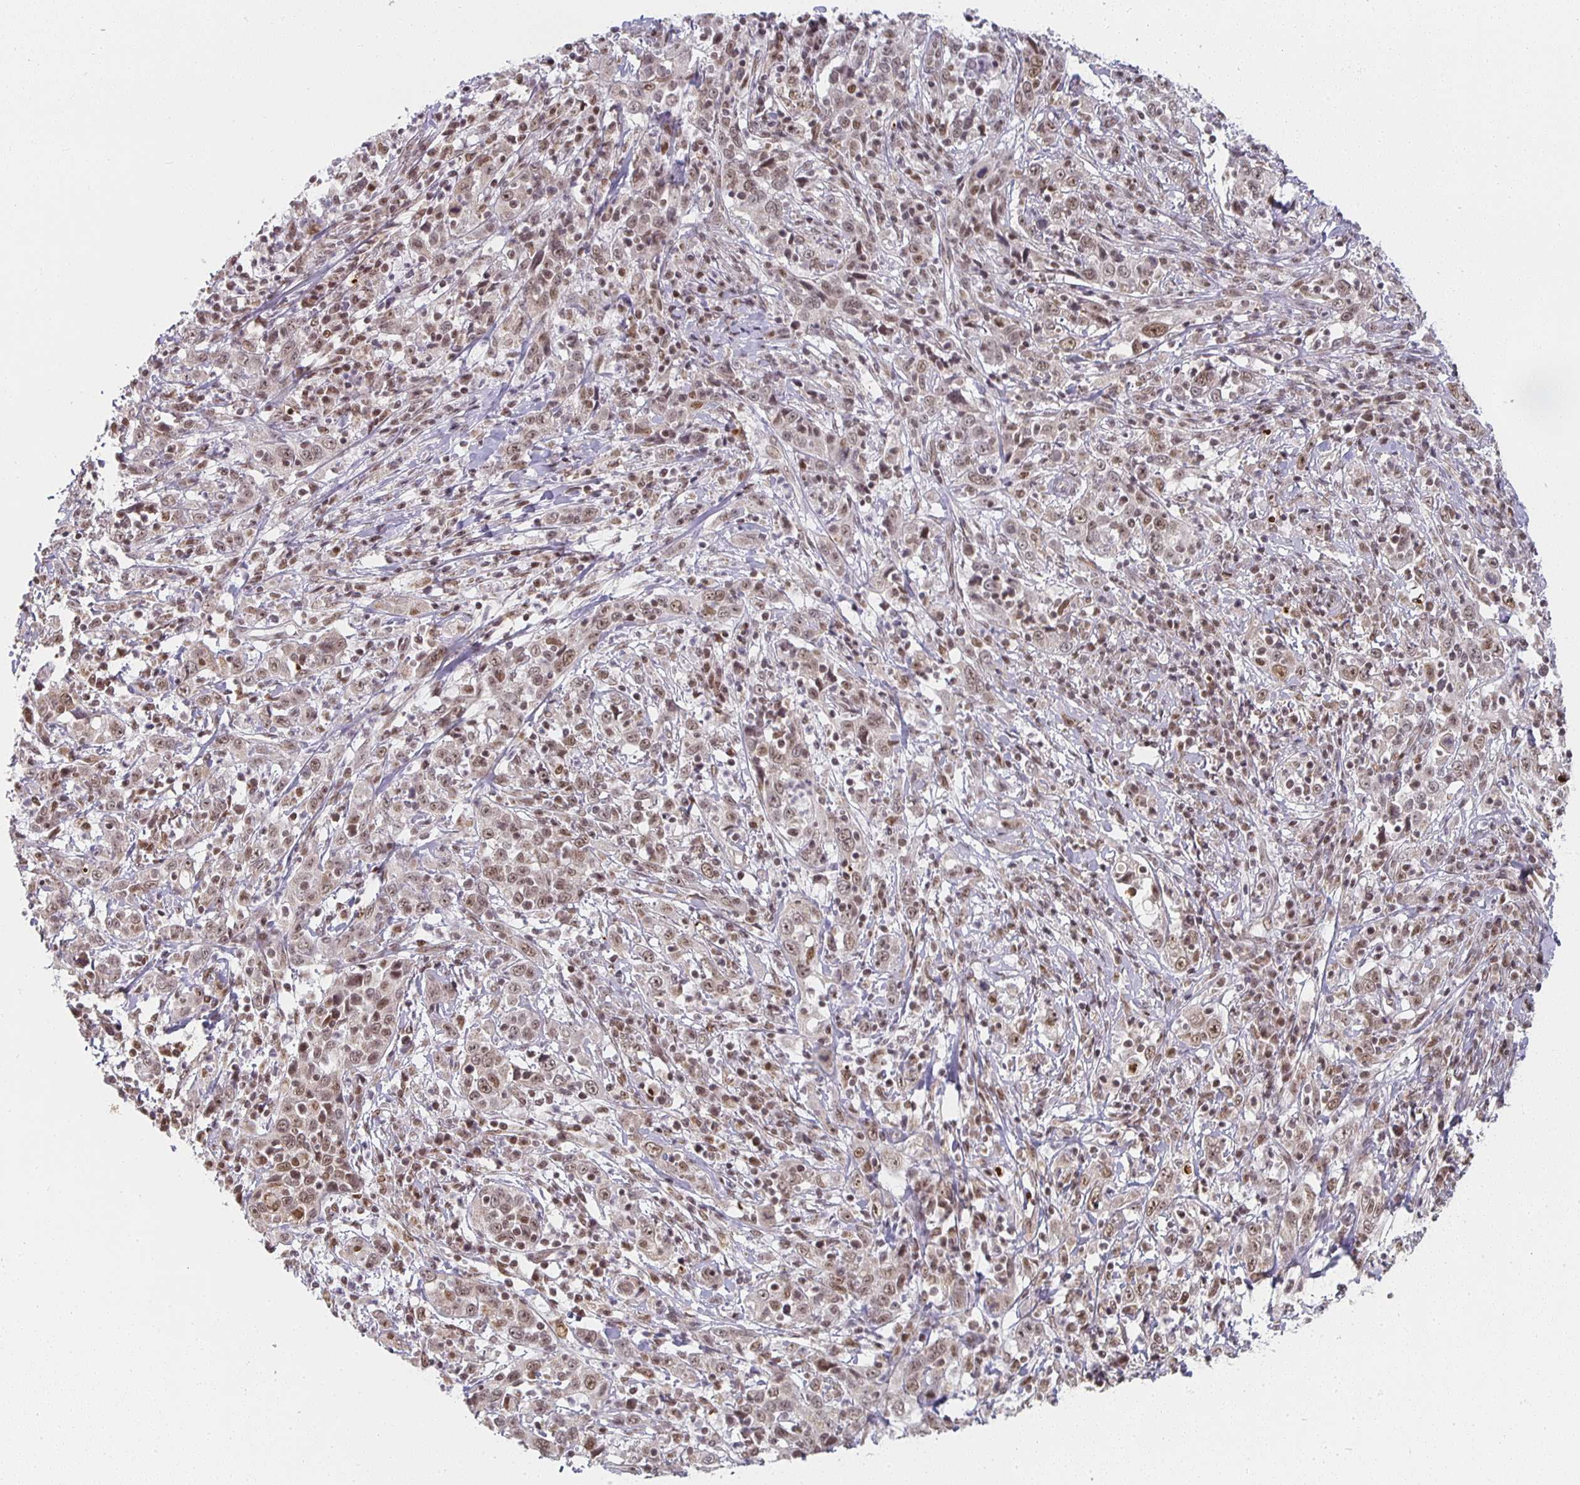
{"staining": {"intensity": "weak", "quantity": ">75%", "location": "nuclear"}, "tissue": "cervical cancer", "cell_type": "Tumor cells", "image_type": "cancer", "snomed": [{"axis": "morphology", "description": "Squamous cell carcinoma, NOS"}, {"axis": "topography", "description": "Cervix"}], "caption": "Tumor cells exhibit low levels of weak nuclear positivity in about >75% of cells in human cervical cancer.", "gene": "SMARCA2", "patient": {"sex": "female", "age": 46}}